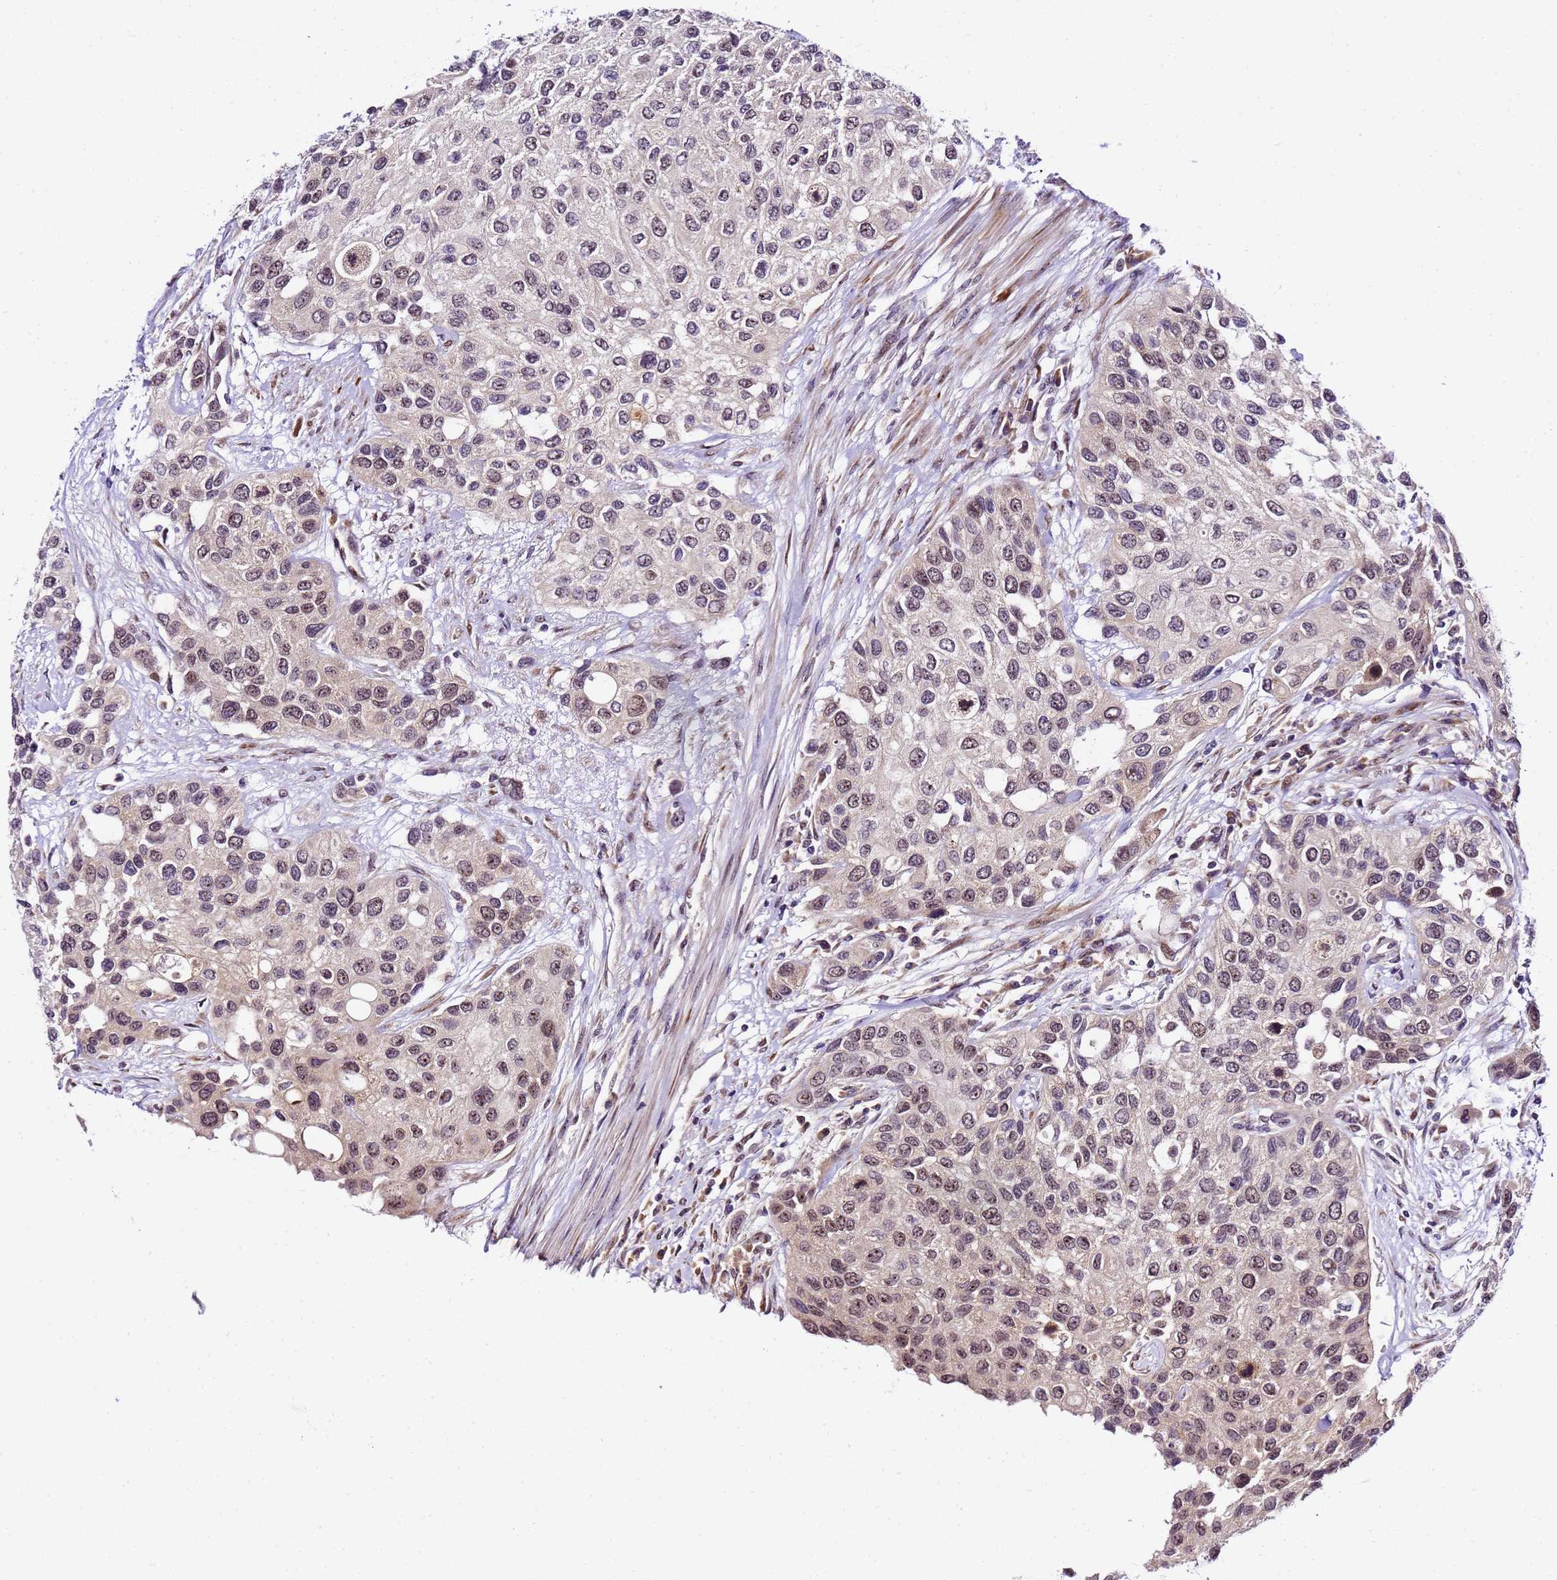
{"staining": {"intensity": "weak", "quantity": "25%-75%", "location": "nuclear"}, "tissue": "urothelial cancer", "cell_type": "Tumor cells", "image_type": "cancer", "snomed": [{"axis": "morphology", "description": "Normal tissue, NOS"}, {"axis": "morphology", "description": "Urothelial carcinoma, High grade"}, {"axis": "topography", "description": "Vascular tissue"}, {"axis": "topography", "description": "Urinary bladder"}], "caption": "Brown immunohistochemical staining in human urothelial carcinoma (high-grade) reveals weak nuclear expression in approximately 25%-75% of tumor cells.", "gene": "SLX4IP", "patient": {"sex": "female", "age": 56}}